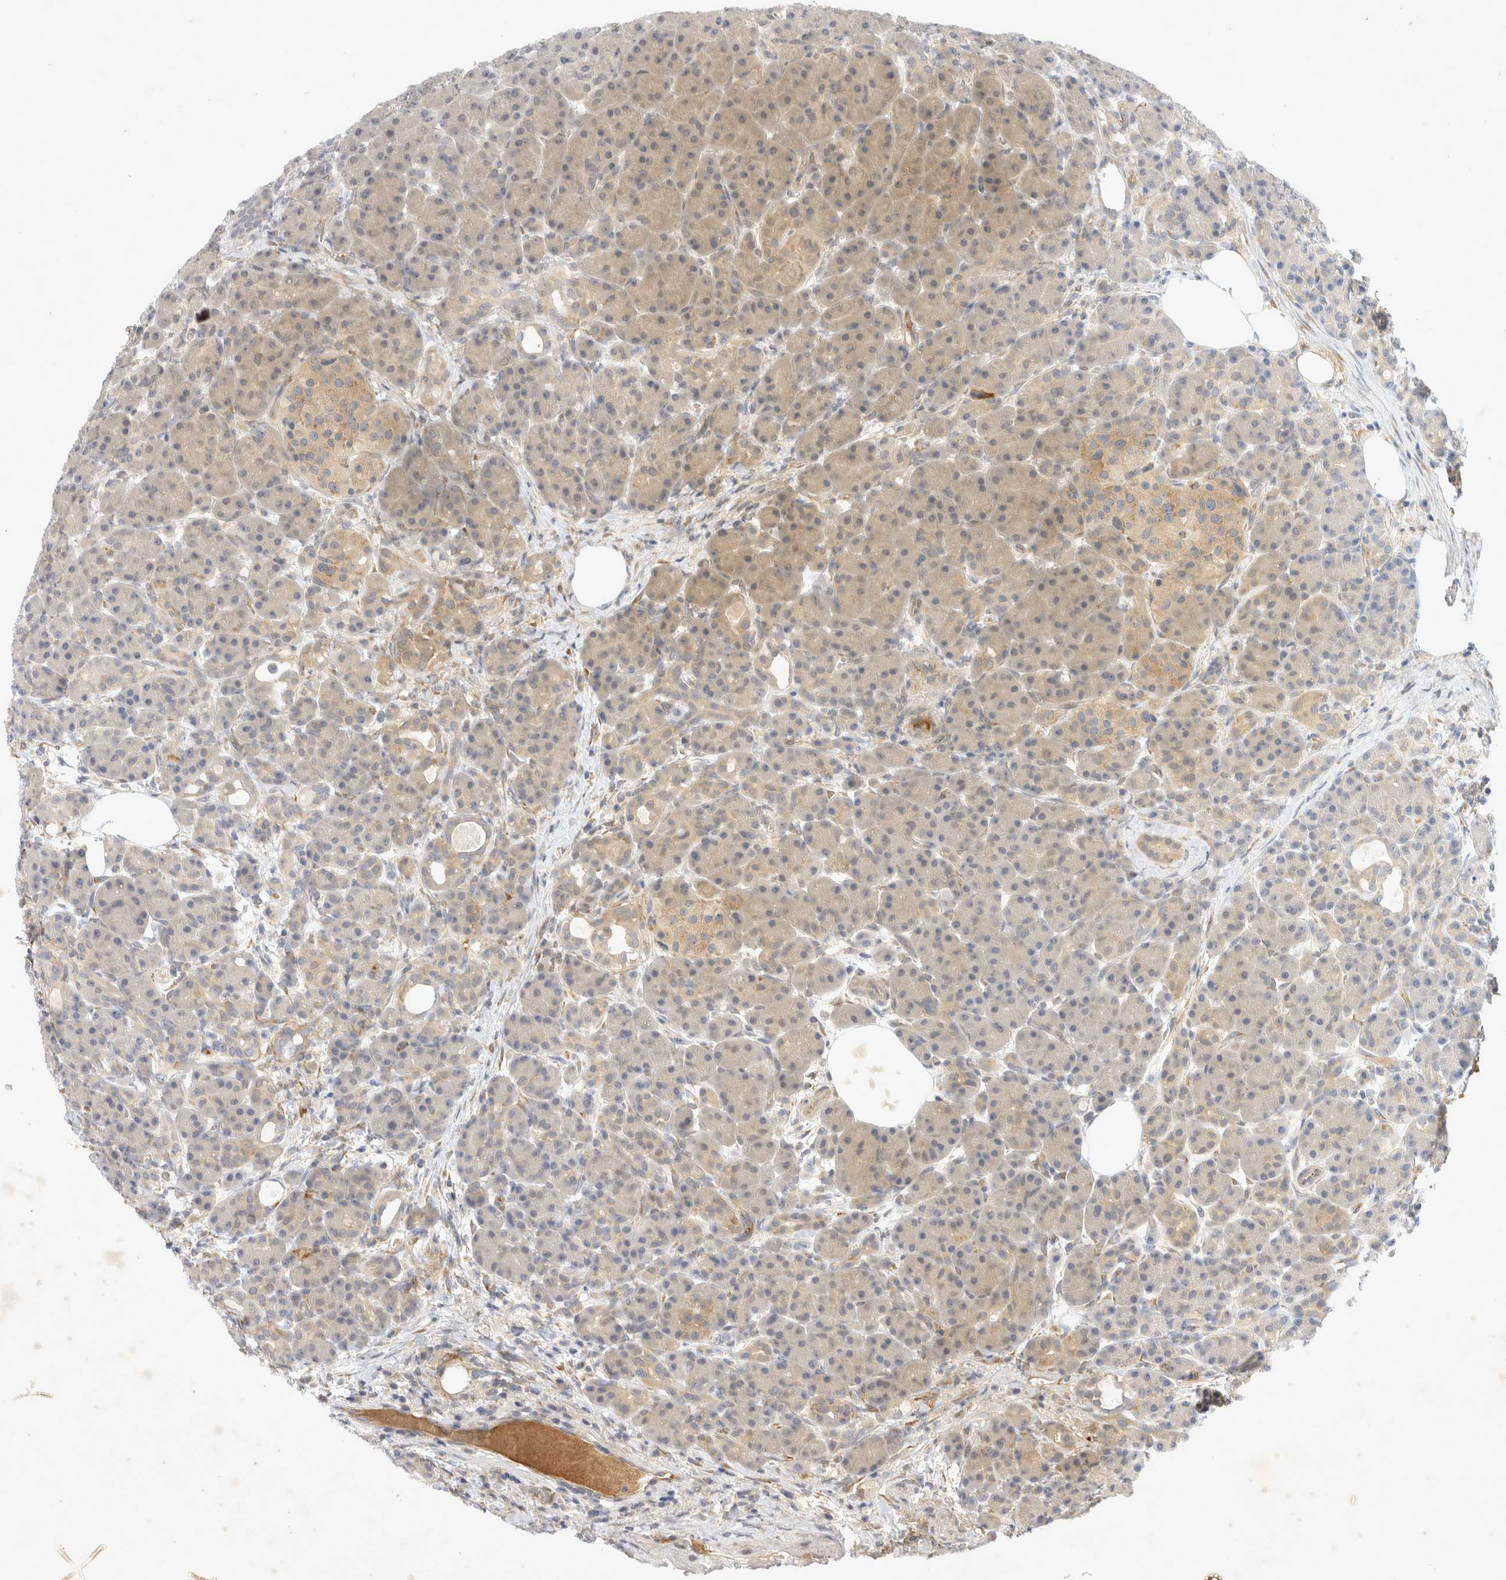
{"staining": {"intensity": "weak", "quantity": "25%-75%", "location": "cytoplasmic/membranous"}, "tissue": "pancreas", "cell_type": "Exocrine glandular cells", "image_type": "normal", "snomed": [{"axis": "morphology", "description": "Normal tissue, NOS"}, {"axis": "topography", "description": "Pancreas"}], "caption": "Protein expression analysis of unremarkable pancreas reveals weak cytoplasmic/membranous staining in approximately 25%-75% of exocrine glandular cells. The staining was performed using DAB (3,3'-diaminobenzidine) to visualize the protein expression in brown, while the nuclei were stained in blue with hematoxylin (Magnification: 20x).", "gene": "EIF4G3", "patient": {"sex": "male", "age": 63}}